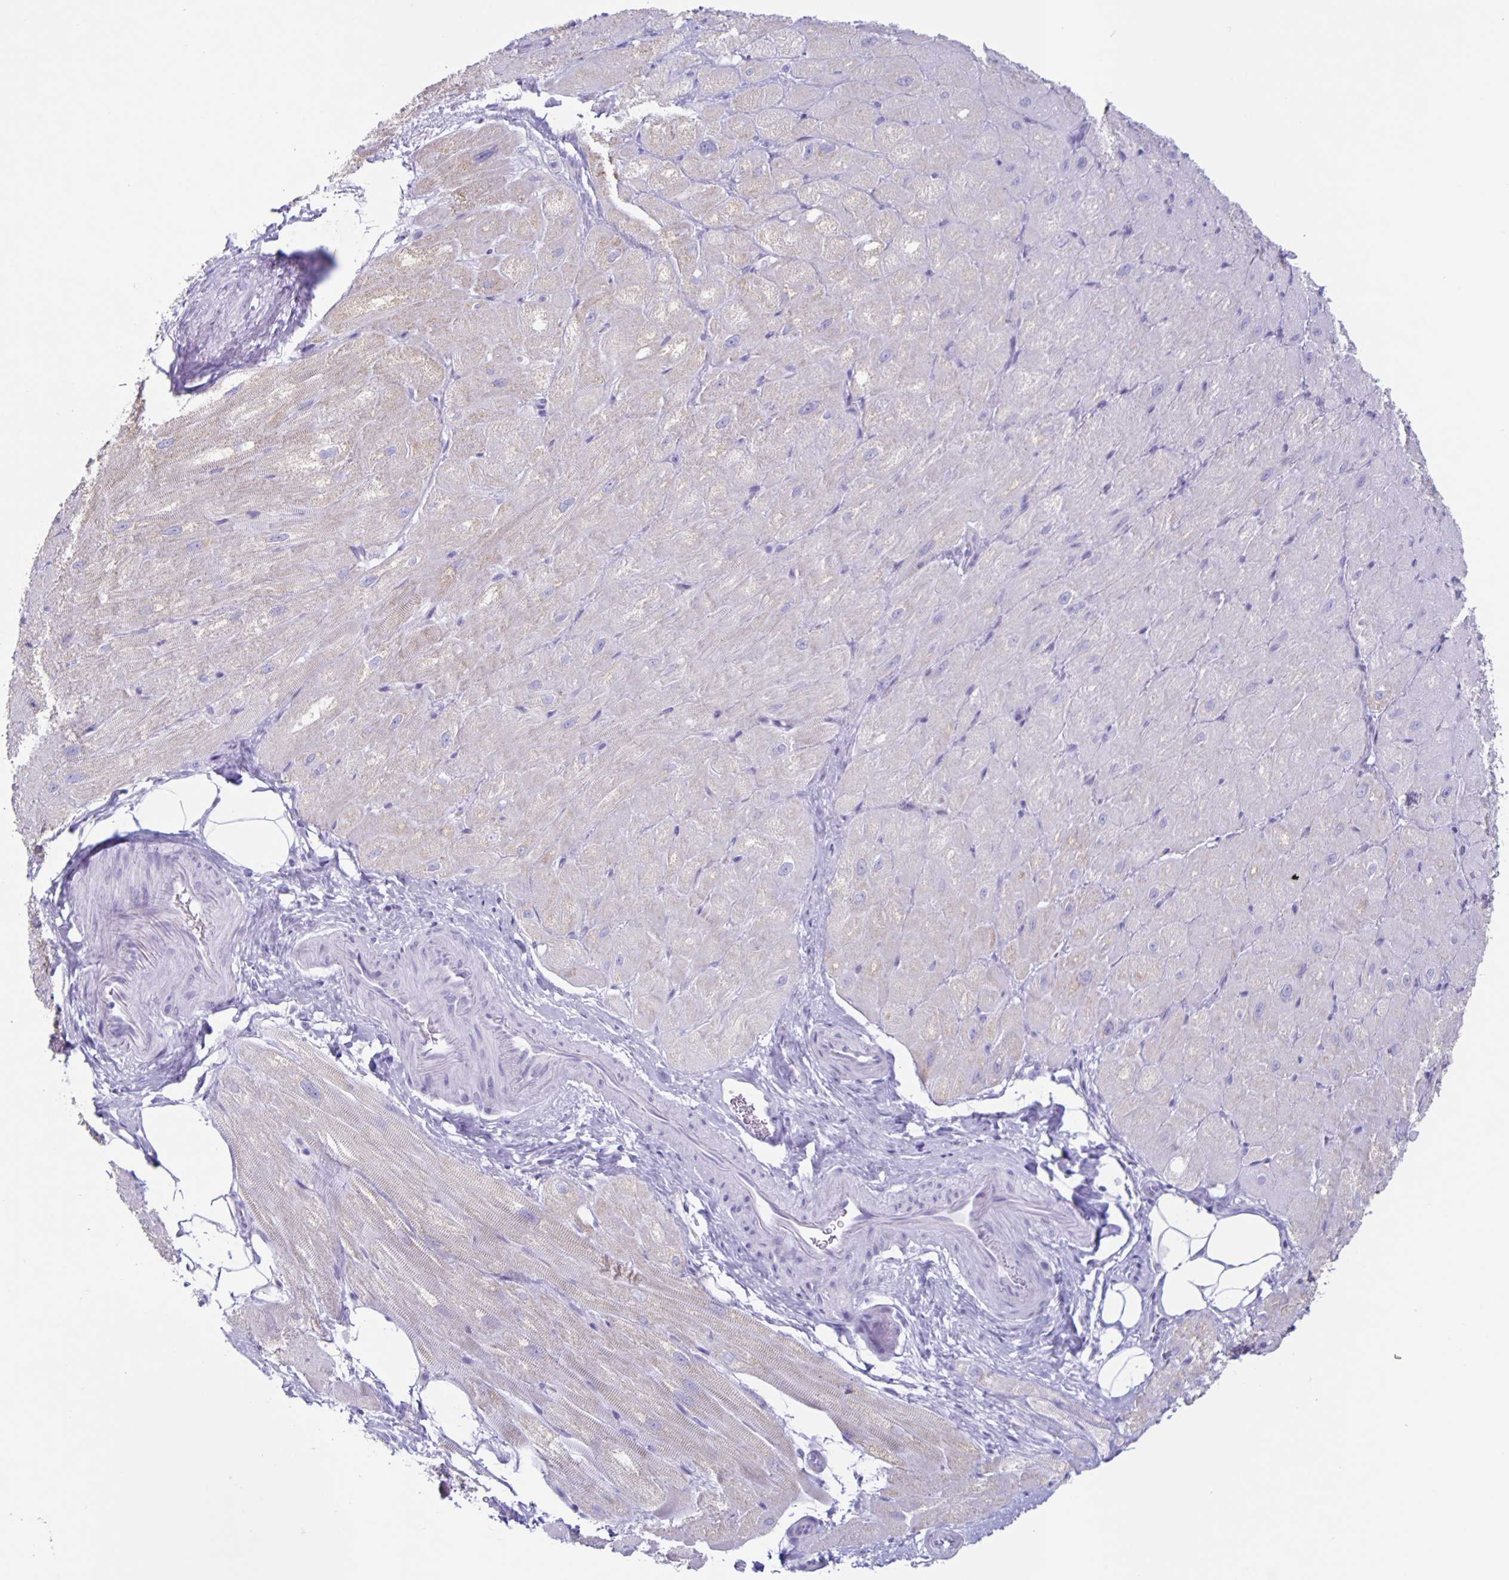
{"staining": {"intensity": "weak", "quantity": "25%-75%", "location": "cytoplasmic/membranous"}, "tissue": "heart muscle", "cell_type": "Cardiomyocytes", "image_type": "normal", "snomed": [{"axis": "morphology", "description": "Normal tissue, NOS"}, {"axis": "topography", "description": "Heart"}], "caption": "A brown stain highlights weak cytoplasmic/membranous positivity of a protein in cardiomyocytes of unremarkable heart muscle.", "gene": "CT45A10", "patient": {"sex": "male", "age": 62}}